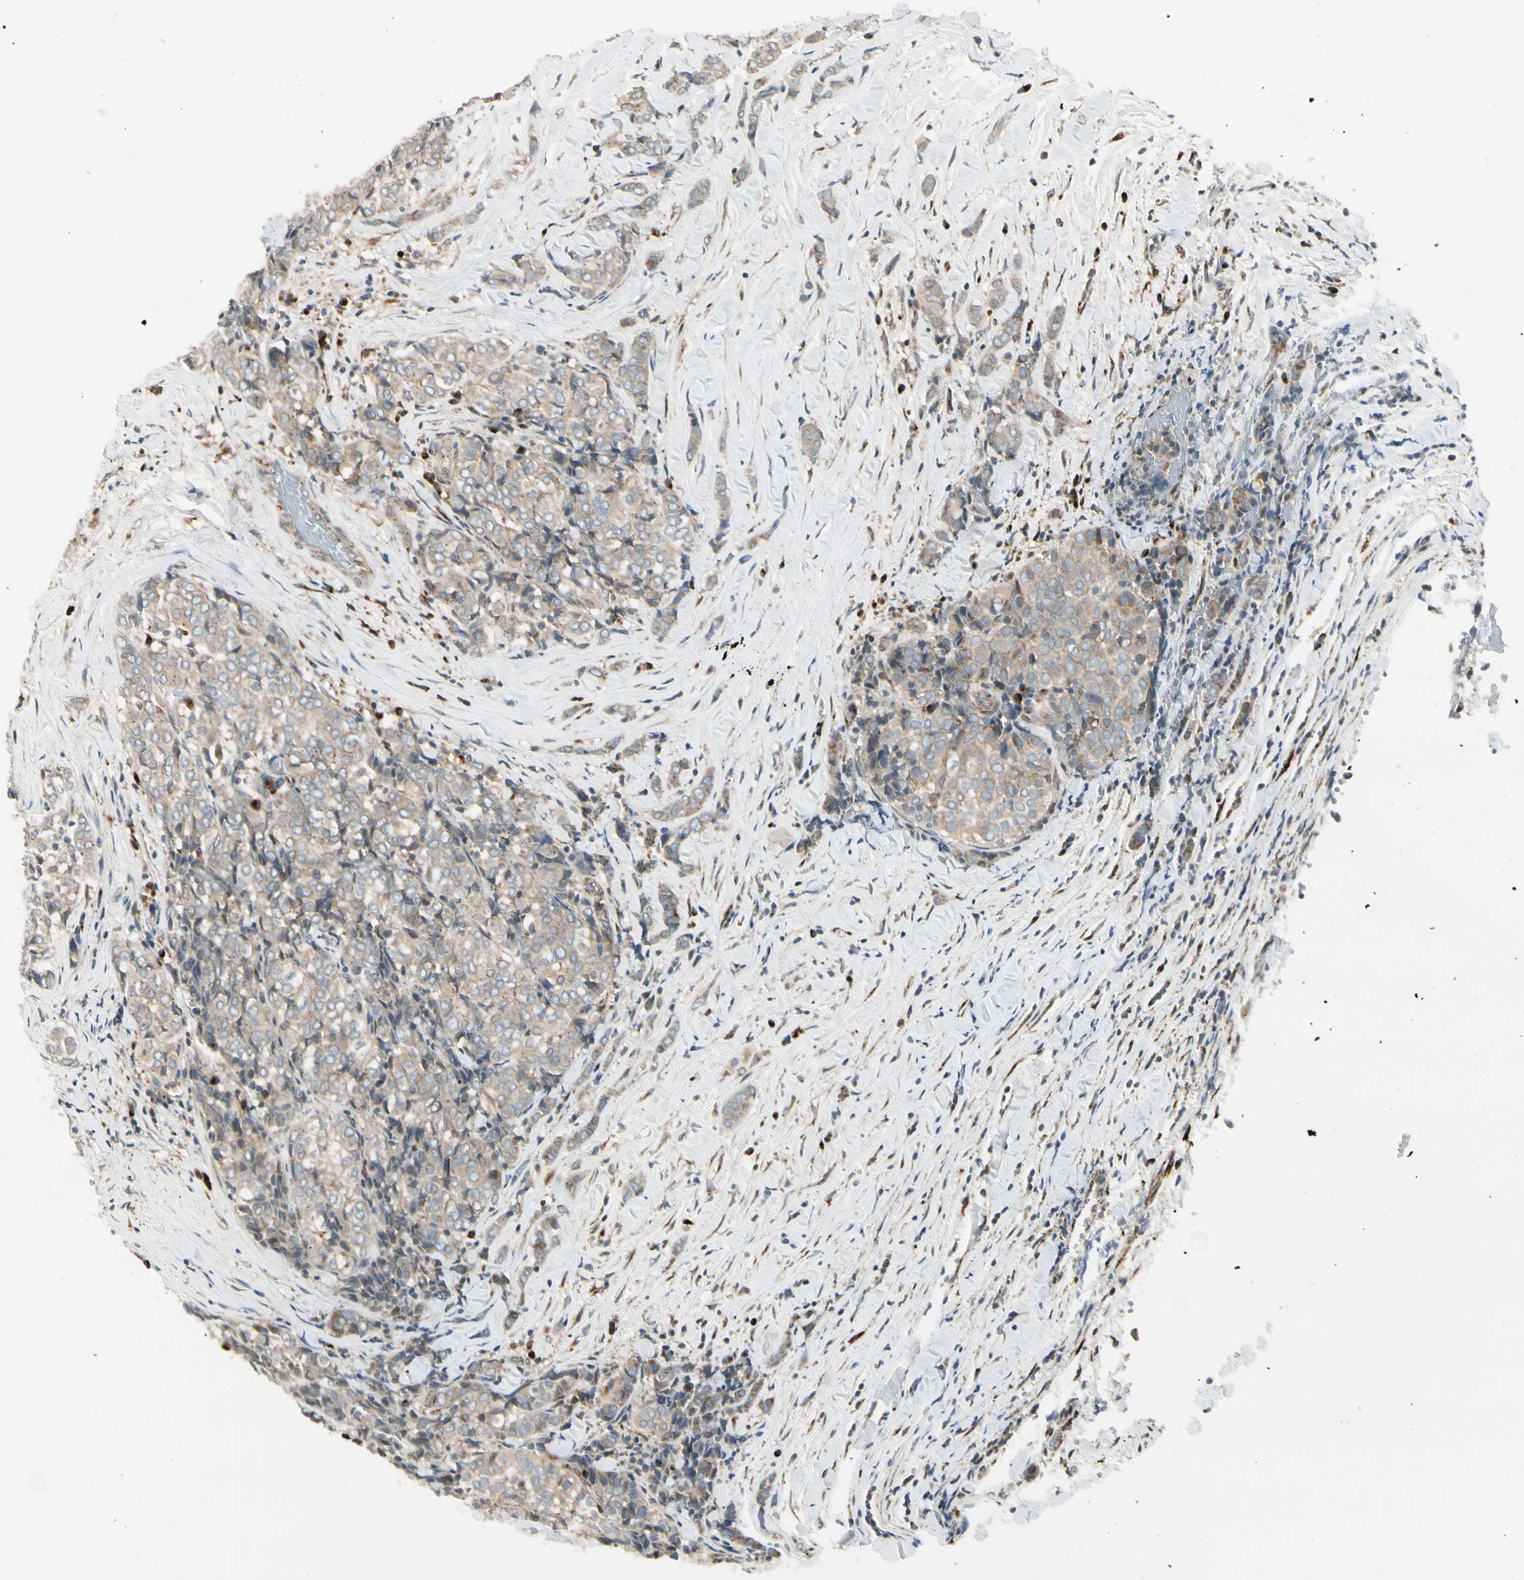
{"staining": {"intensity": "weak", "quantity": ">75%", "location": "cytoplasmic/membranous"}, "tissue": "thyroid cancer", "cell_type": "Tumor cells", "image_type": "cancer", "snomed": [{"axis": "morphology", "description": "Normal tissue, NOS"}, {"axis": "morphology", "description": "Papillary adenocarcinoma, NOS"}, {"axis": "topography", "description": "Thyroid gland"}], "caption": "Immunohistochemical staining of papillary adenocarcinoma (thyroid) displays low levels of weak cytoplasmic/membranous protein expression in about >75% of tumor cells.", "gene": "MANSC1", "patient": {"sex": "female", "age": 30}}